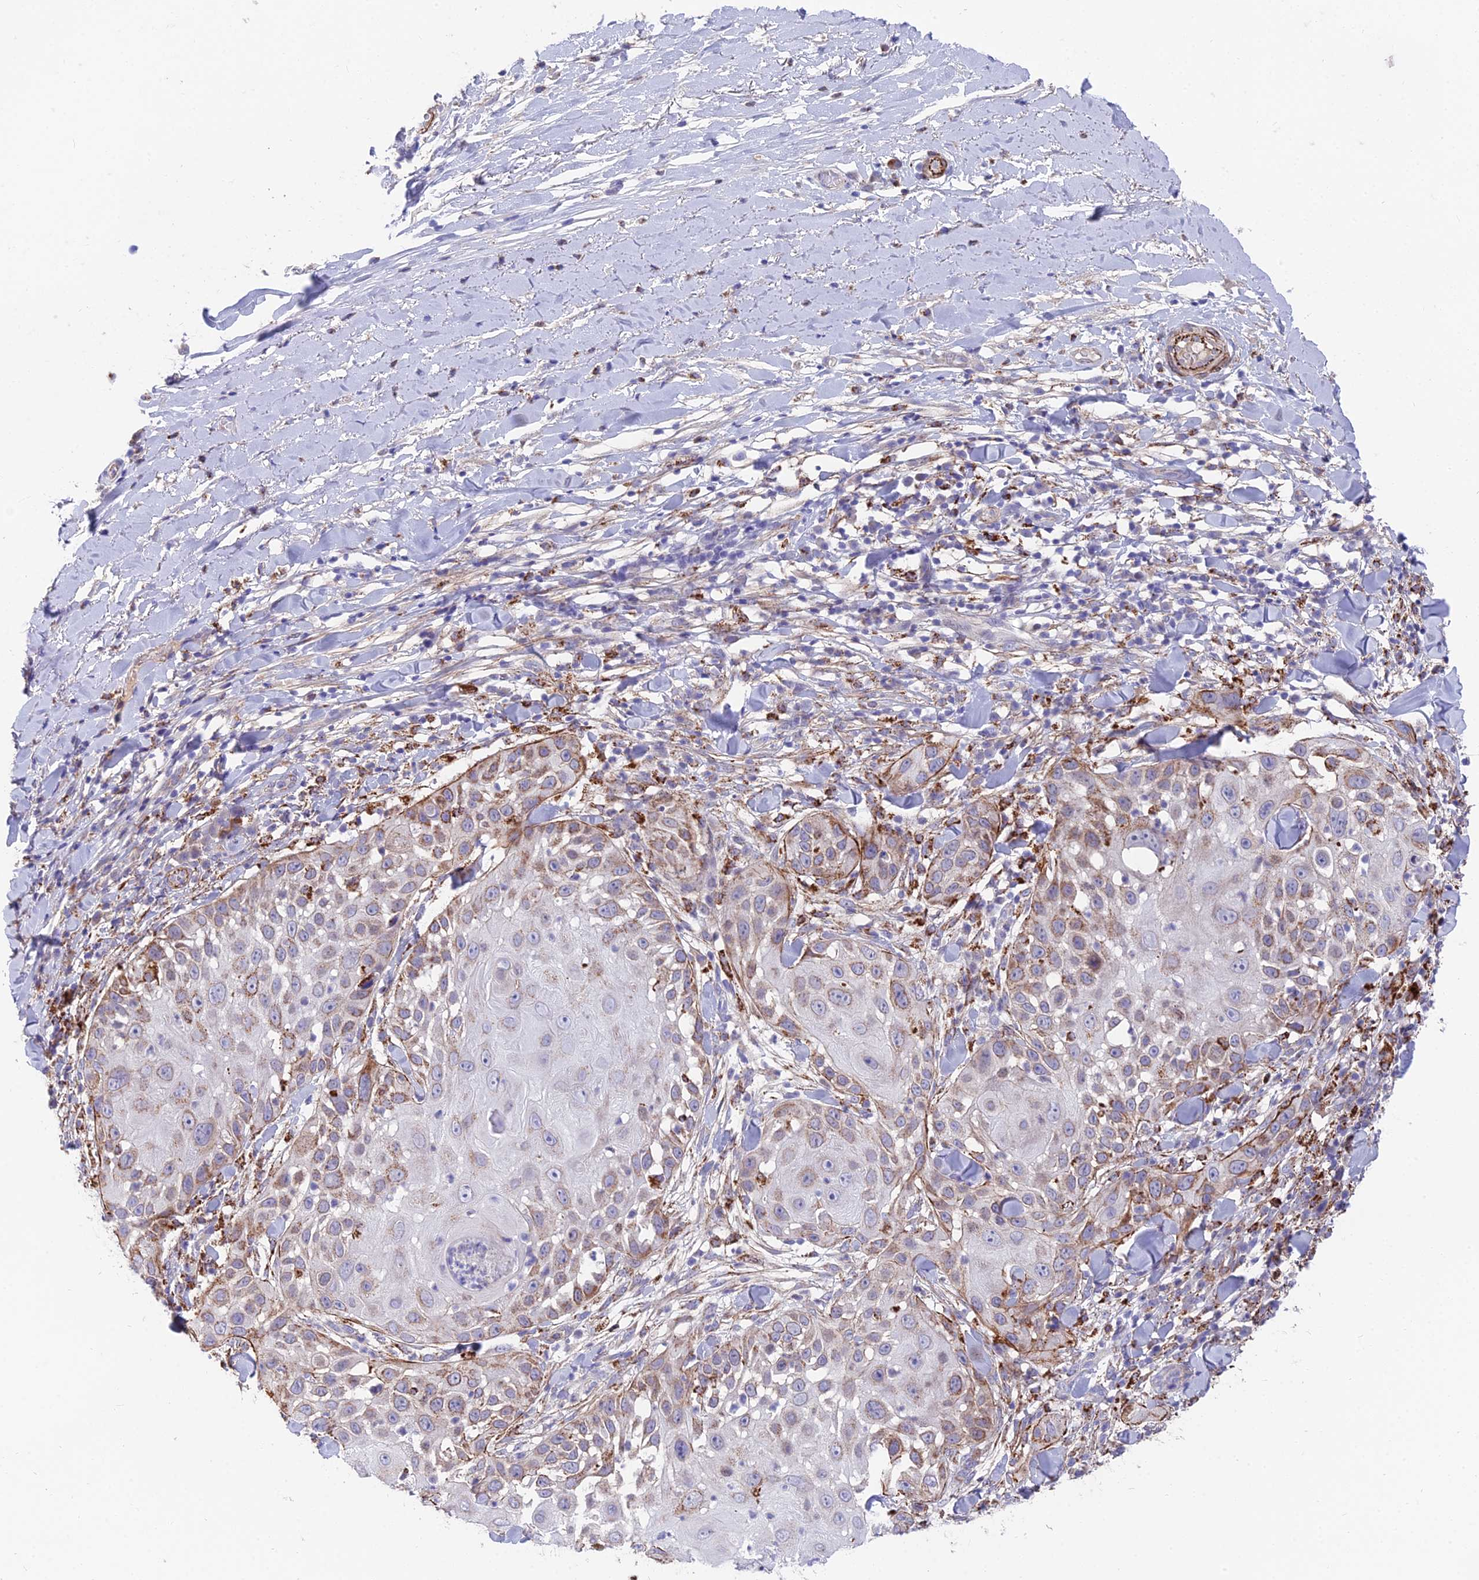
{"staining": {"intensity": "moderate", "quantity": "25%-75%", "location": "cytoplasmic/membranous"}, "tissue": "skin cancer", "cell_type": "Tumor cells", "image_type": "cancer", "snomed": [{"axis": "morphology", "description": "Squamous cell carcinoma, NOS"}, {"axis": "topography", "description": "Skin"}], "caption": "Protein expression analysis of human skin cancer reveals moderate cytoplasmic/membranous positivity in about 25%-75% of tumor cells. The staining was performed using DAB, with brown indicating positive protein expression. Nuclei are stained blue with hematoxylin.", "gene": "TIGD6", "patient": {"sex": "female", "age": 44}}